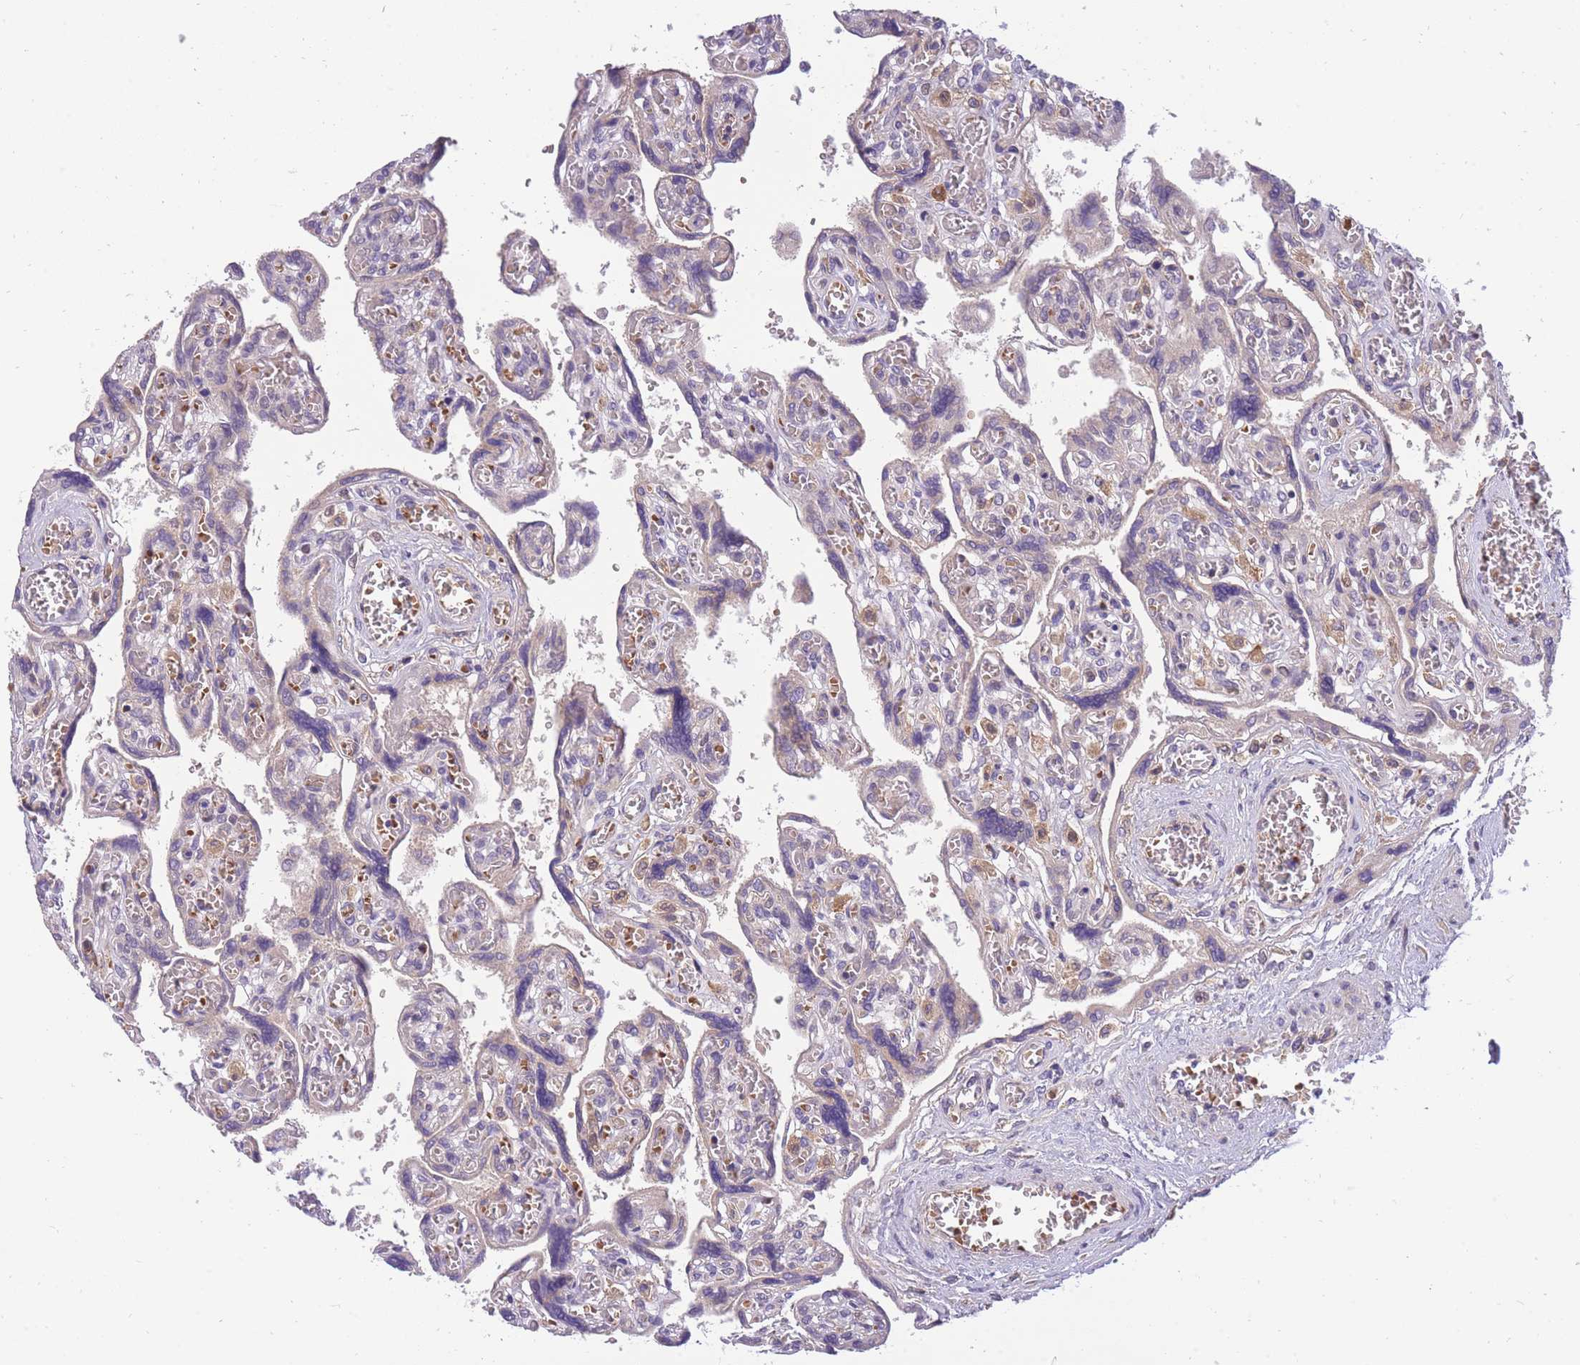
{"staining": {"intensity": "negative", "quantity": "none", "location": "none"}, "tissue": "placenta", "cell_type": "Trophoblastic cells", "image_type": "normal", "snomed": [{"axis": "morphology", "description": "Normal tissue, NOS"}, {"axis": "topography", "description": "Placenta"}], "caption": "An immunohistochemistry photomicrograph of benign placenta is shown. There is no staining in trophoblastic cells of placenta. (DAB immunohistochemistry (IHC), high magnification).", "gene": "CRYGN", "patient": {"sex": "female", "age": 39}}